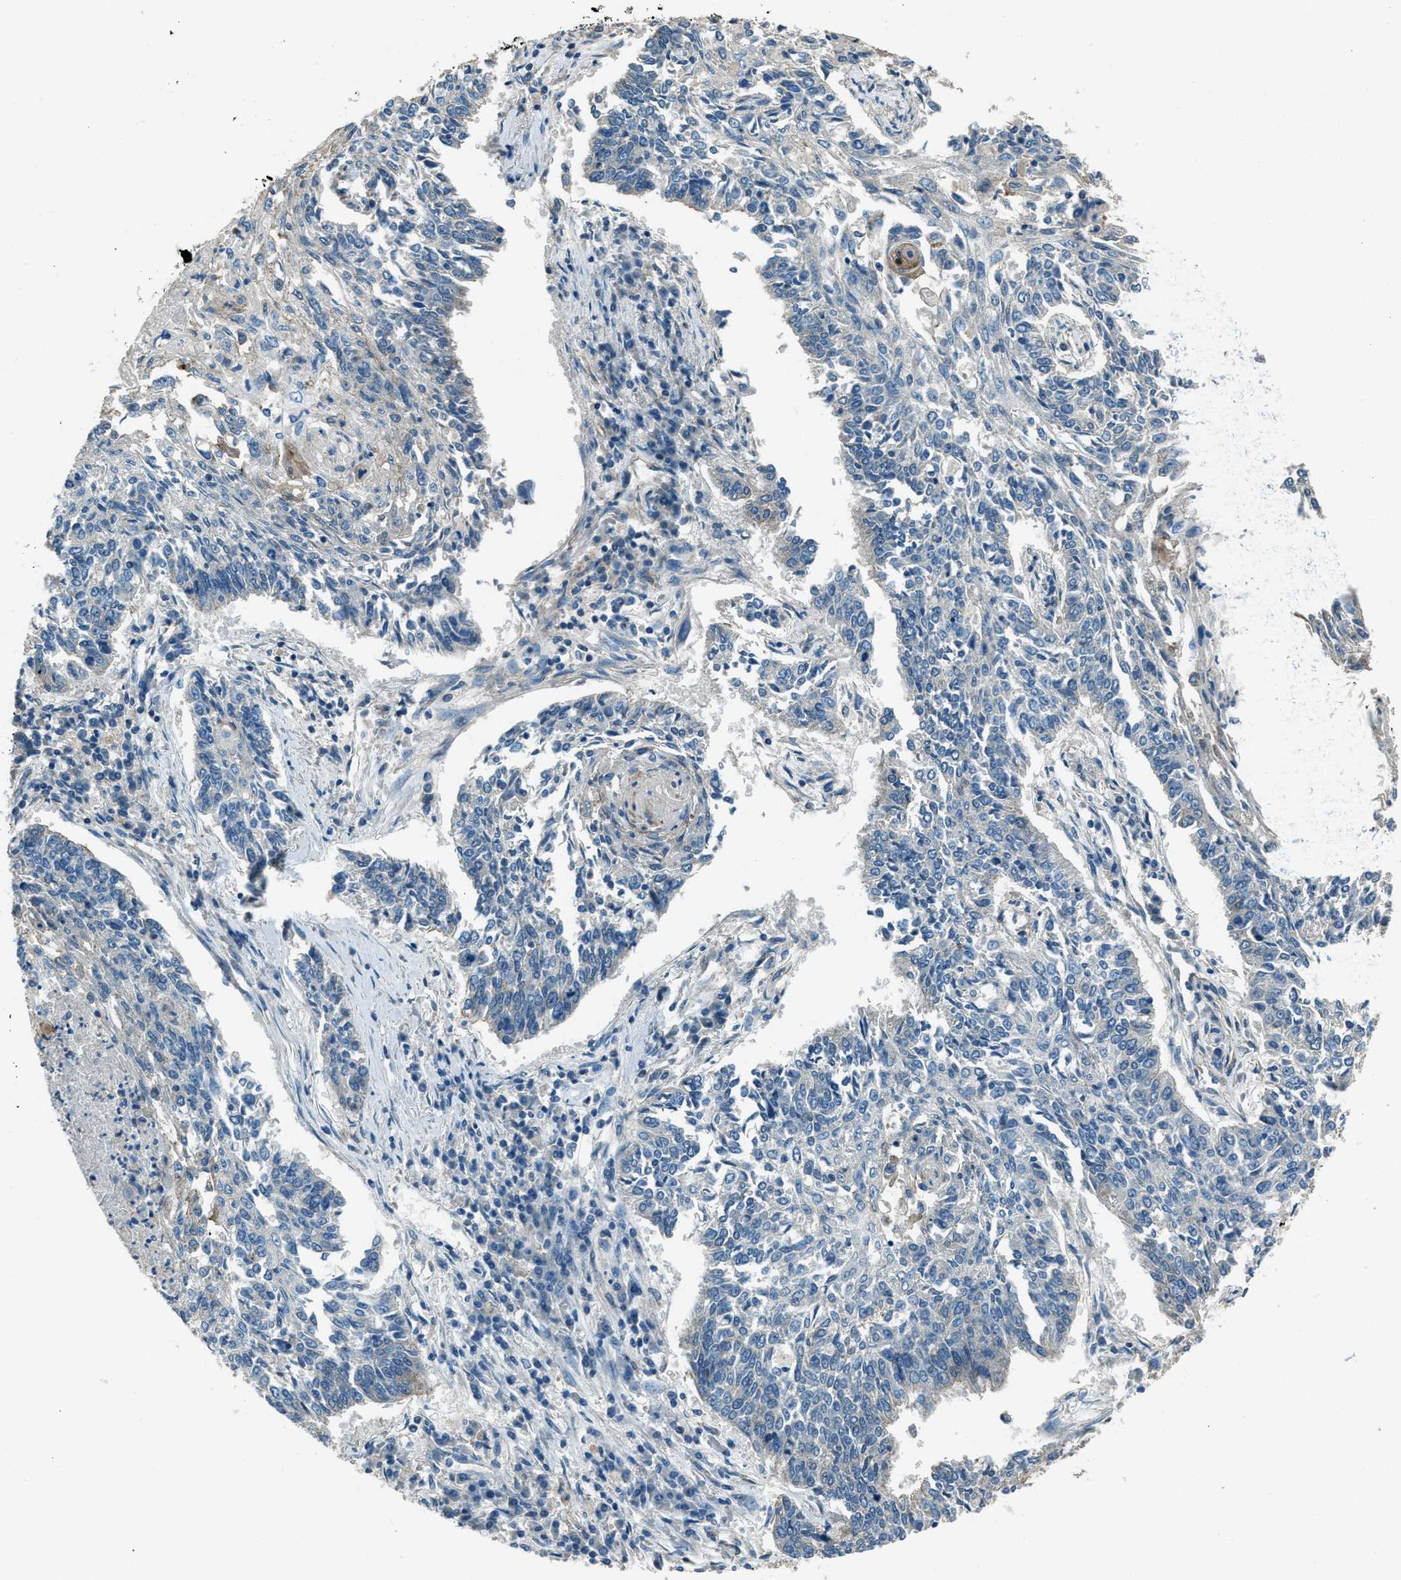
{"staining": {"intensity": "negative", "quantity": "none", "location": "none"}, "tissue": "lung cancer", "cell_type": "Tumor cells", "image_type": "cancer", "snomed": [{"axis": "morphology", "description": "Normal tissue, NOS"}, {"axis": "morphology", "description": "Squamous cell carcinoma, NOS"}, {"axis": "topography", "description": "Cartilage tissue"}, {"axis": "topography", "description": "Bronchus"}, {"axis": "topography", "description": "Lung"}], "caption": "Immunohistochemistry (IHC) of human lung cancer (squamous cell carcinoma) shows no expression in tumor cells.", "gene": "SVIL", "patient": {"sex": "female", "age": 49}}